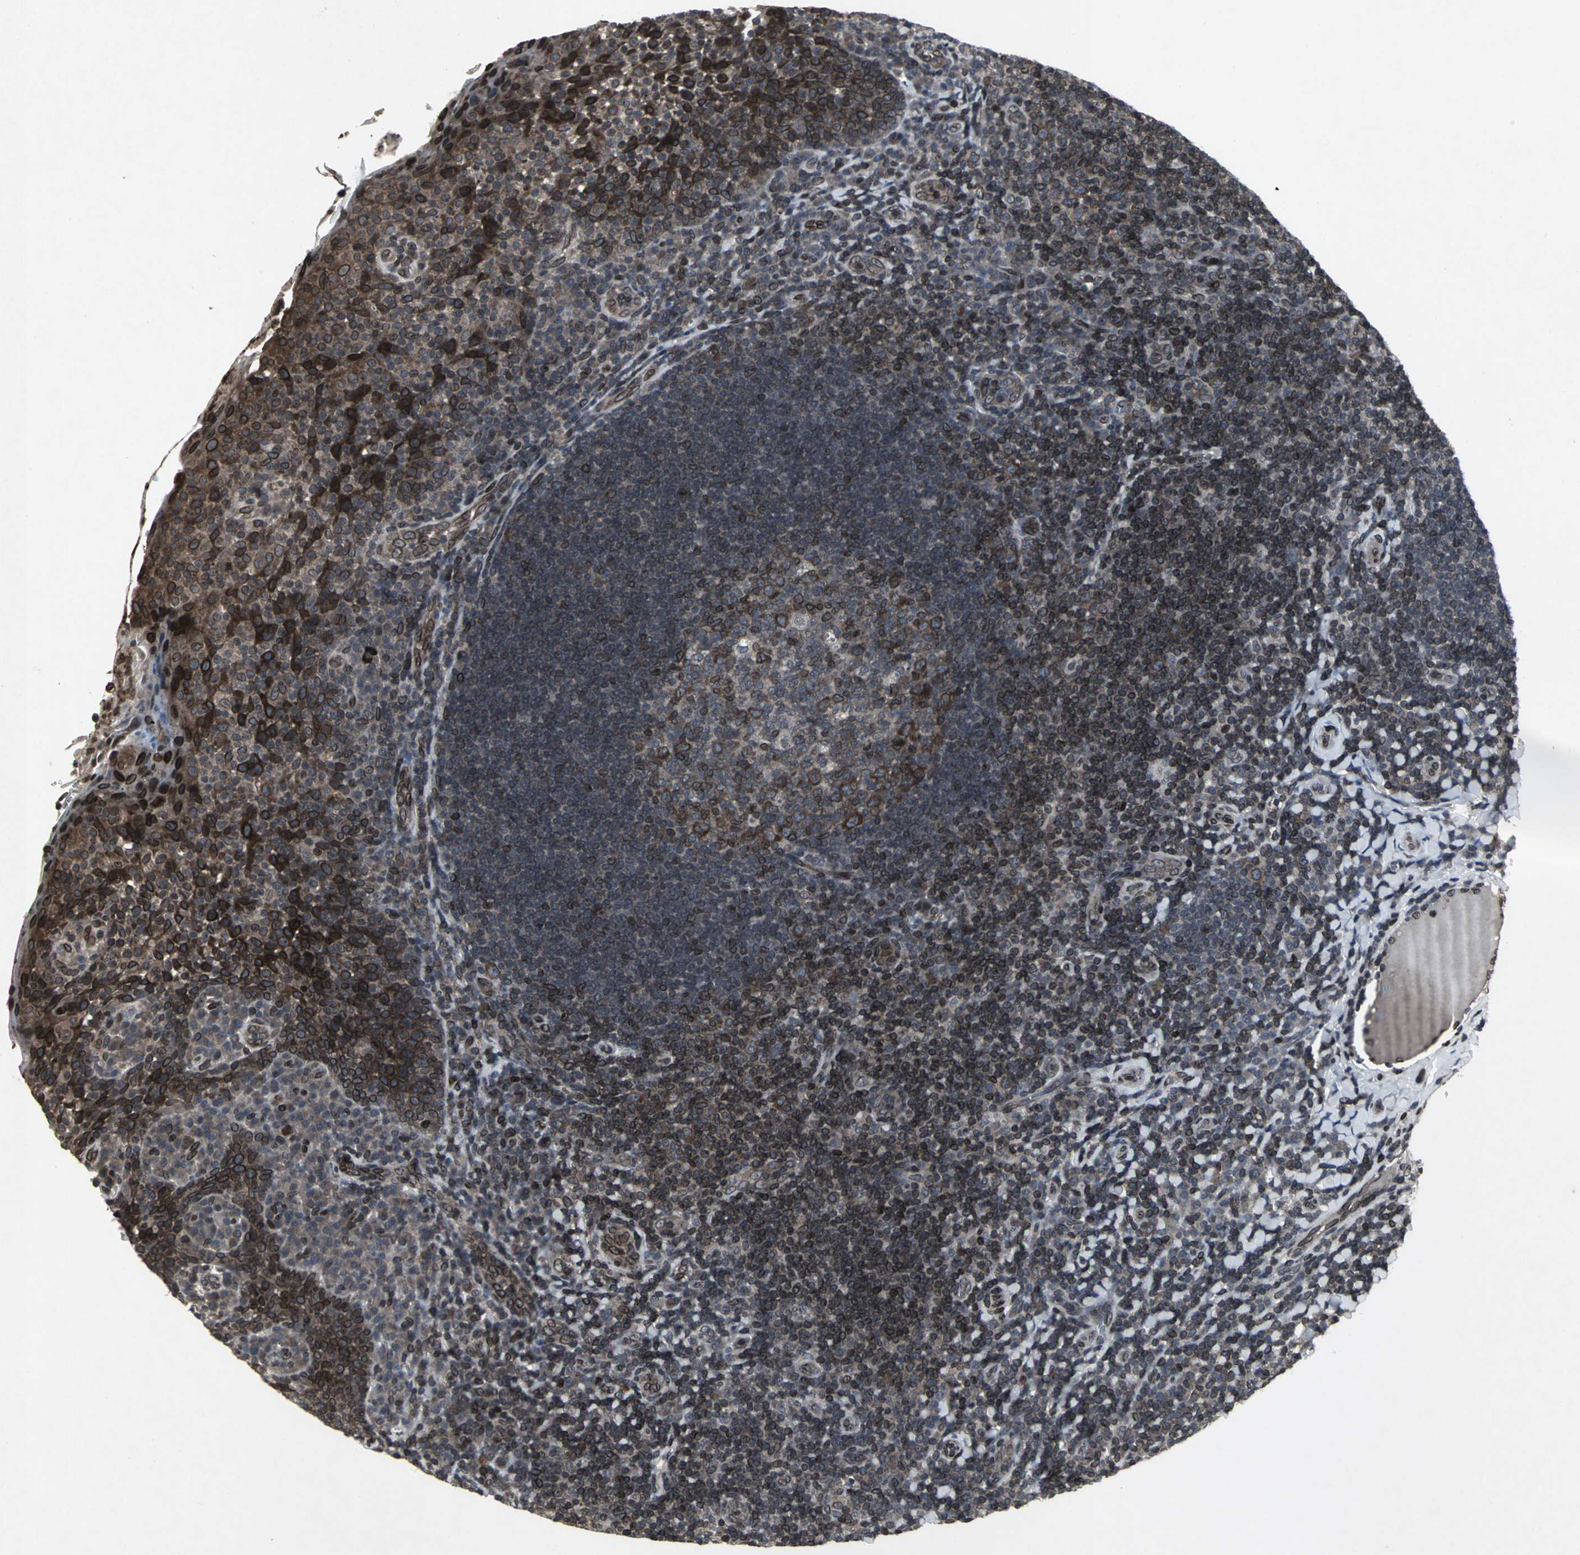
{"staining": {"intensity": "strong", "quantity": "25%-75%", "location": "cytoplasmic/membranous,nuclear"}, "tissue": "tonsil", "cell_type": "Germinal center cells", "image_type": "normal", "snomed": [{"axis": "morphology", "description": "Normal tissue, NOS"}, {"axis": "topography", "description": "Tonsil"}], "caption": "A high-resolution photomicrograph shows IHC staining of unremarkable tonsil, which shows strong cytoplasmic/membranous,nuclear staining in approximately 25%-75% of germinal center cells.", "gene": "SH2B3", "patient": {"sex": "male", "age": 17}}